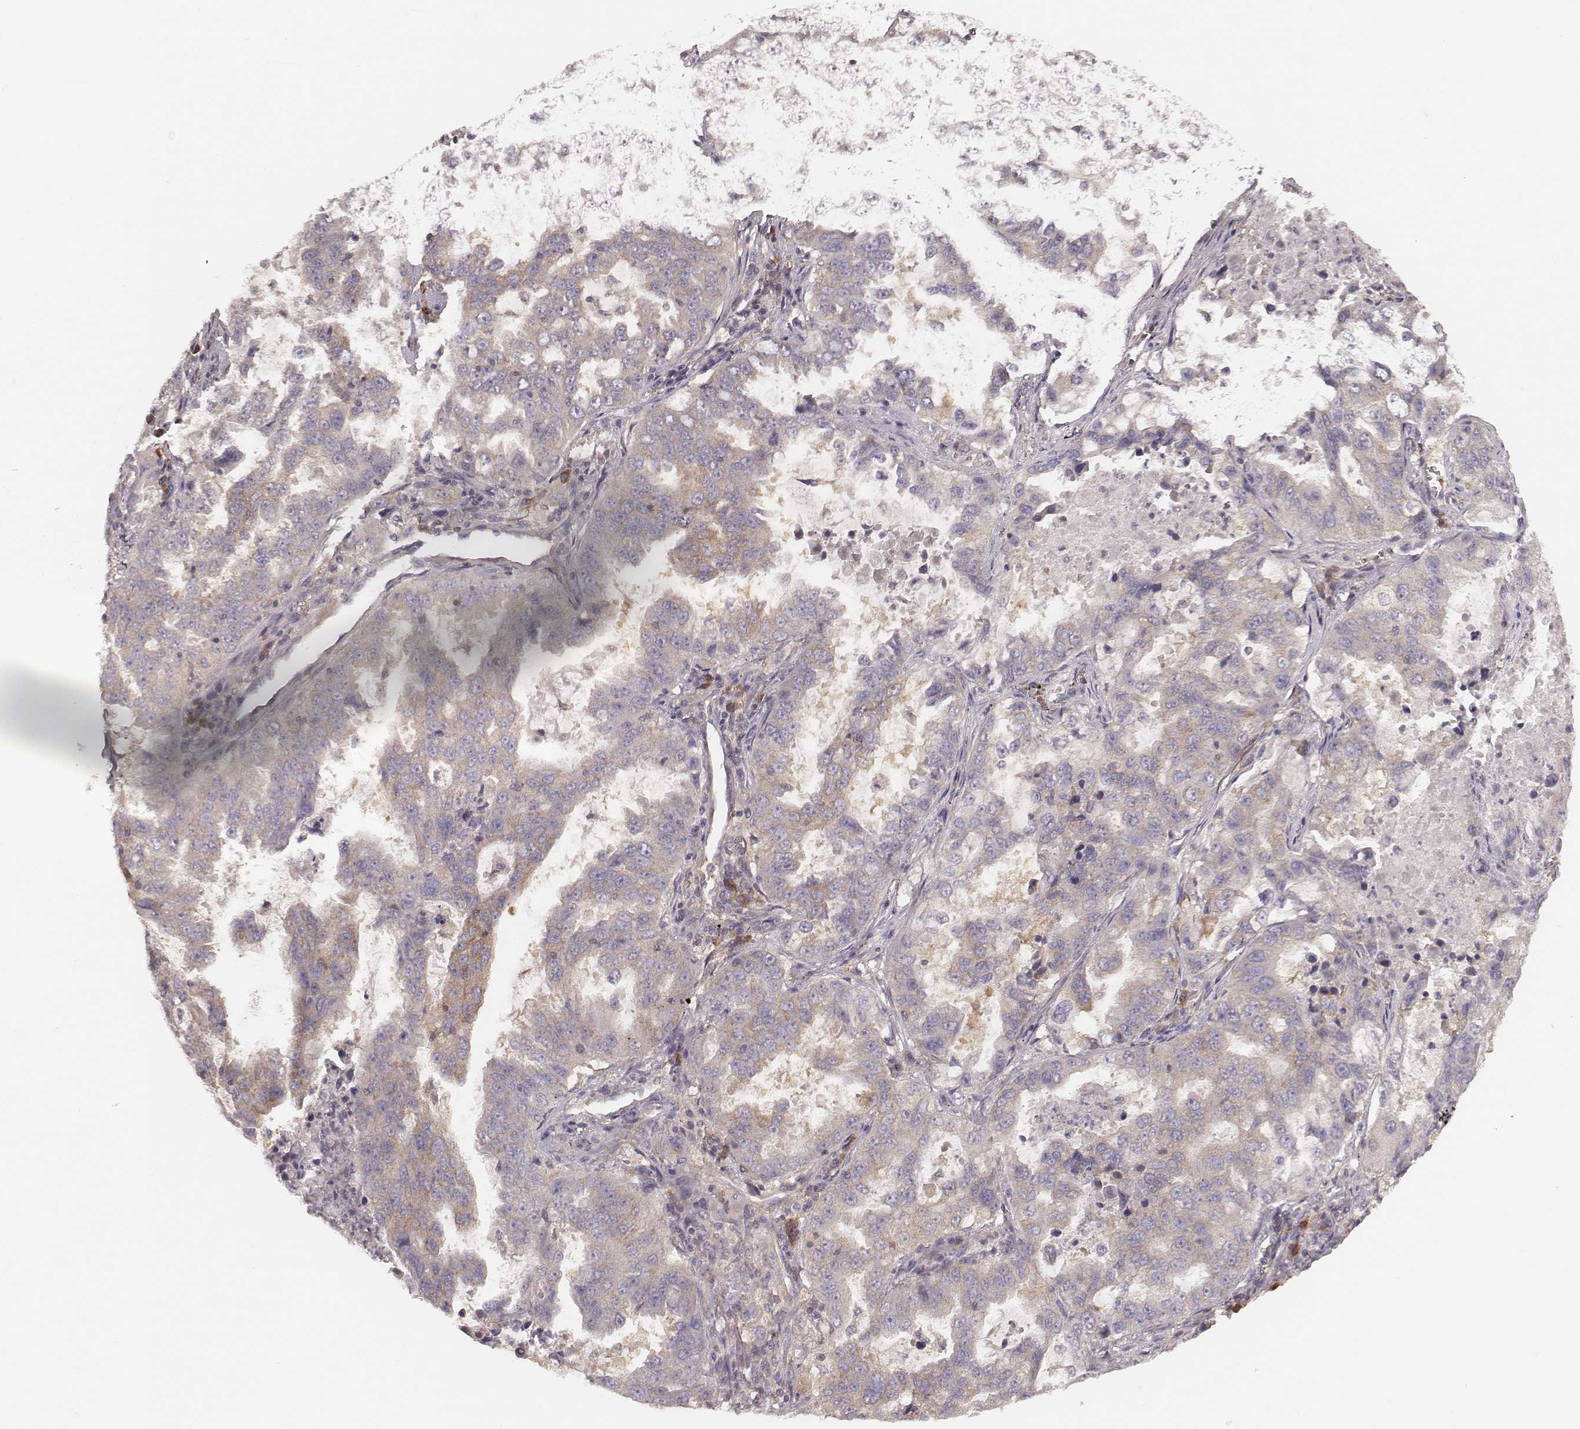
{"staining": {"intensity": "negative", "quantity": "none", "location": "none"}, "tissue": "lung cancer", "cell_type": "Tumor cells", "image_type": "cancer", "snomed": [{"axis": "morphology", "description": "Adenocarcinoma, NOS"}, {"axis": "topography", "description": "Lung"}], "caption": "An image of lung cancer stained for a protein reveals no brown staining in tumor cells. (IHC, brightfield microscopy, high magnification).", "gene": "CARS1", "patient": {"sex": "female", "age": 61}}